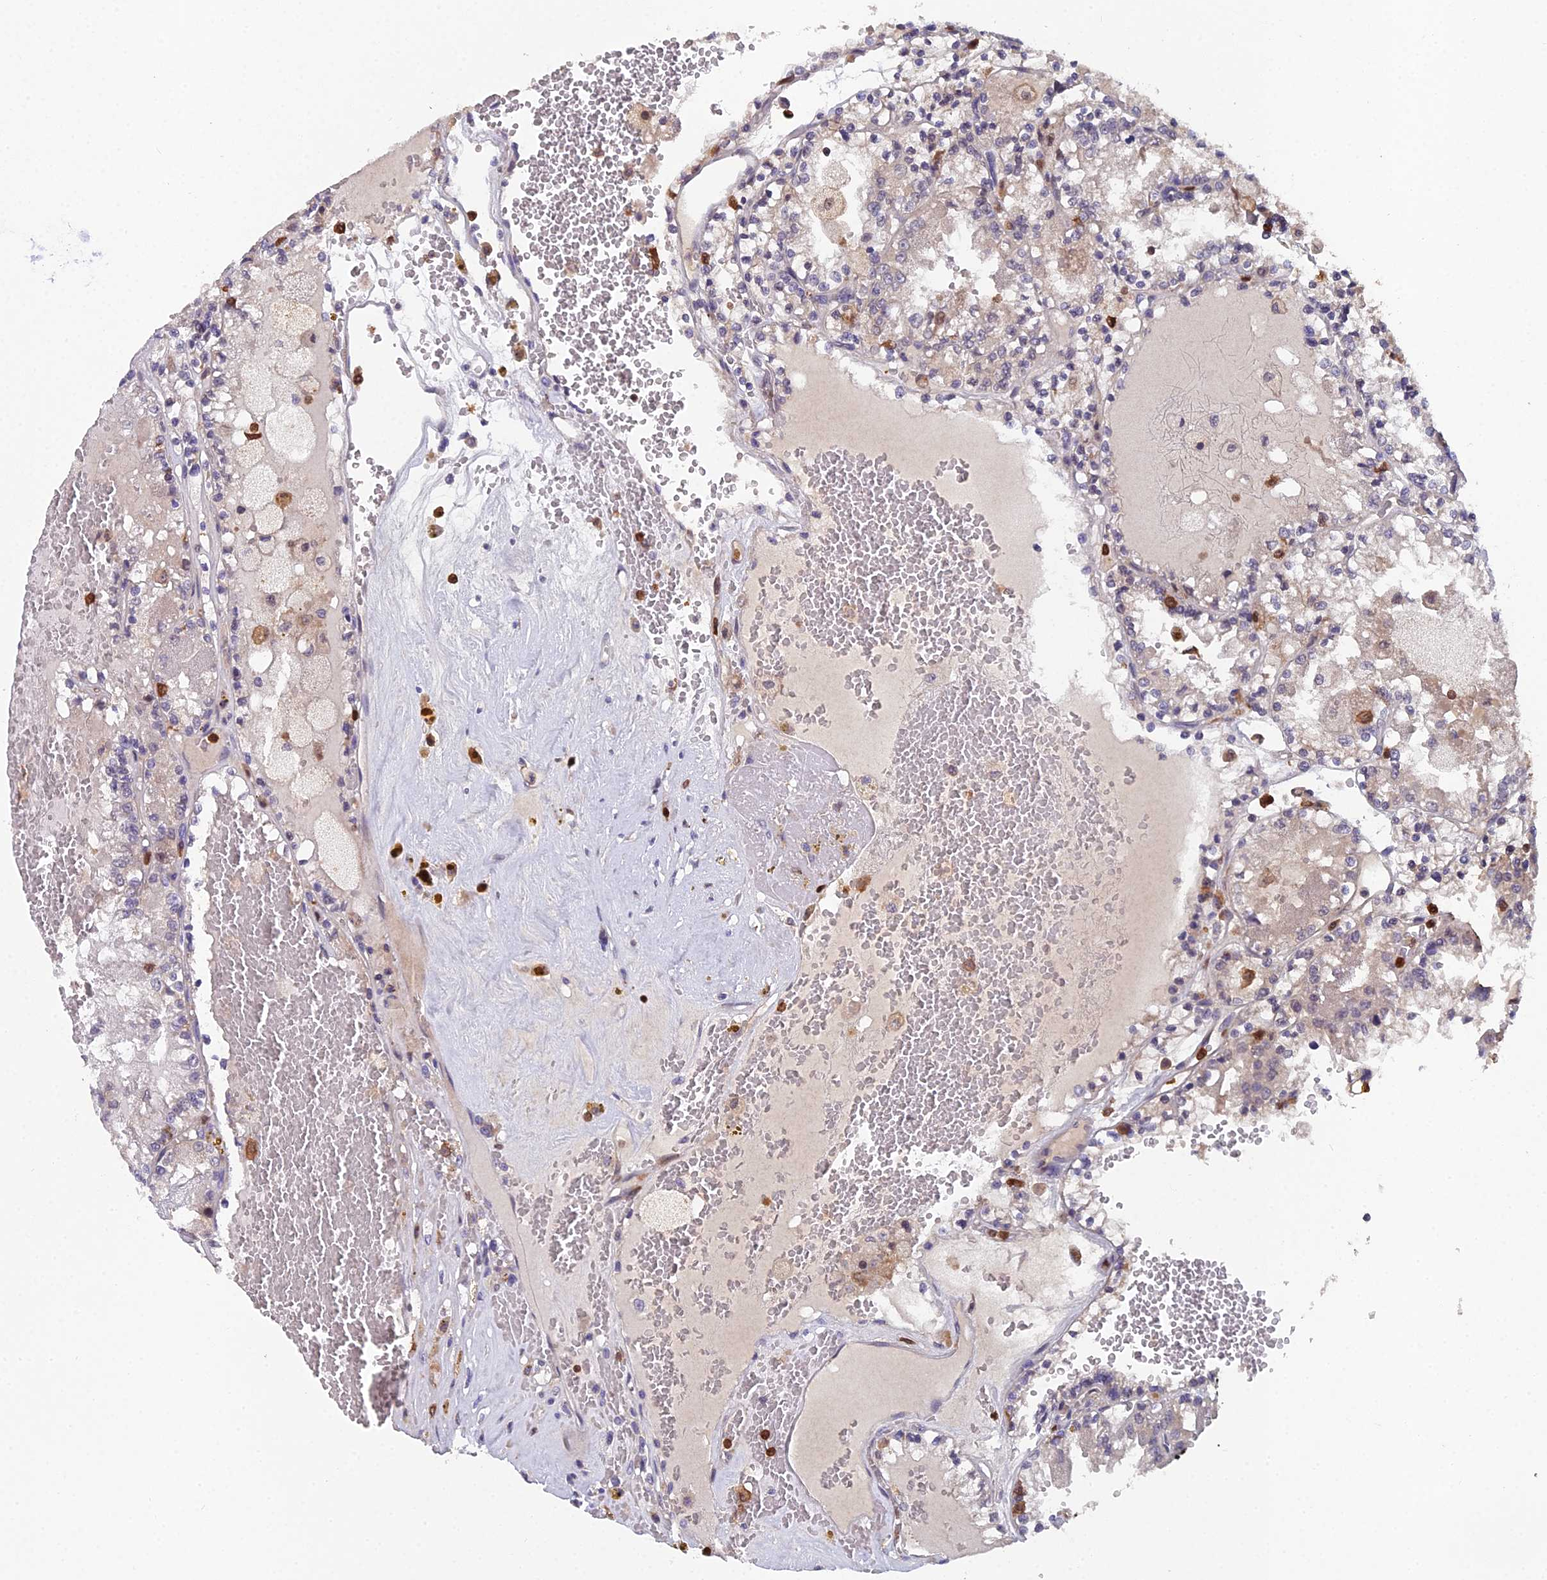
{"staining": {"intensity": "negative", "quantity": "none", "location": "none"}, "tissue": "renal cancer", "cell_type": "Tumor cells", "image_type": "cancer", "snomed": [{"axis": "morphology", "description": "Adenocarcinoma, NOS"}, {"axis": "topography", "description": "Kidney"}], "caption": "Tumor cells are negative for protein expression in human renal cancer (adenocarcinoma).", "gene": "GALK2", "patient": {"sex": "female", "age": 56}}